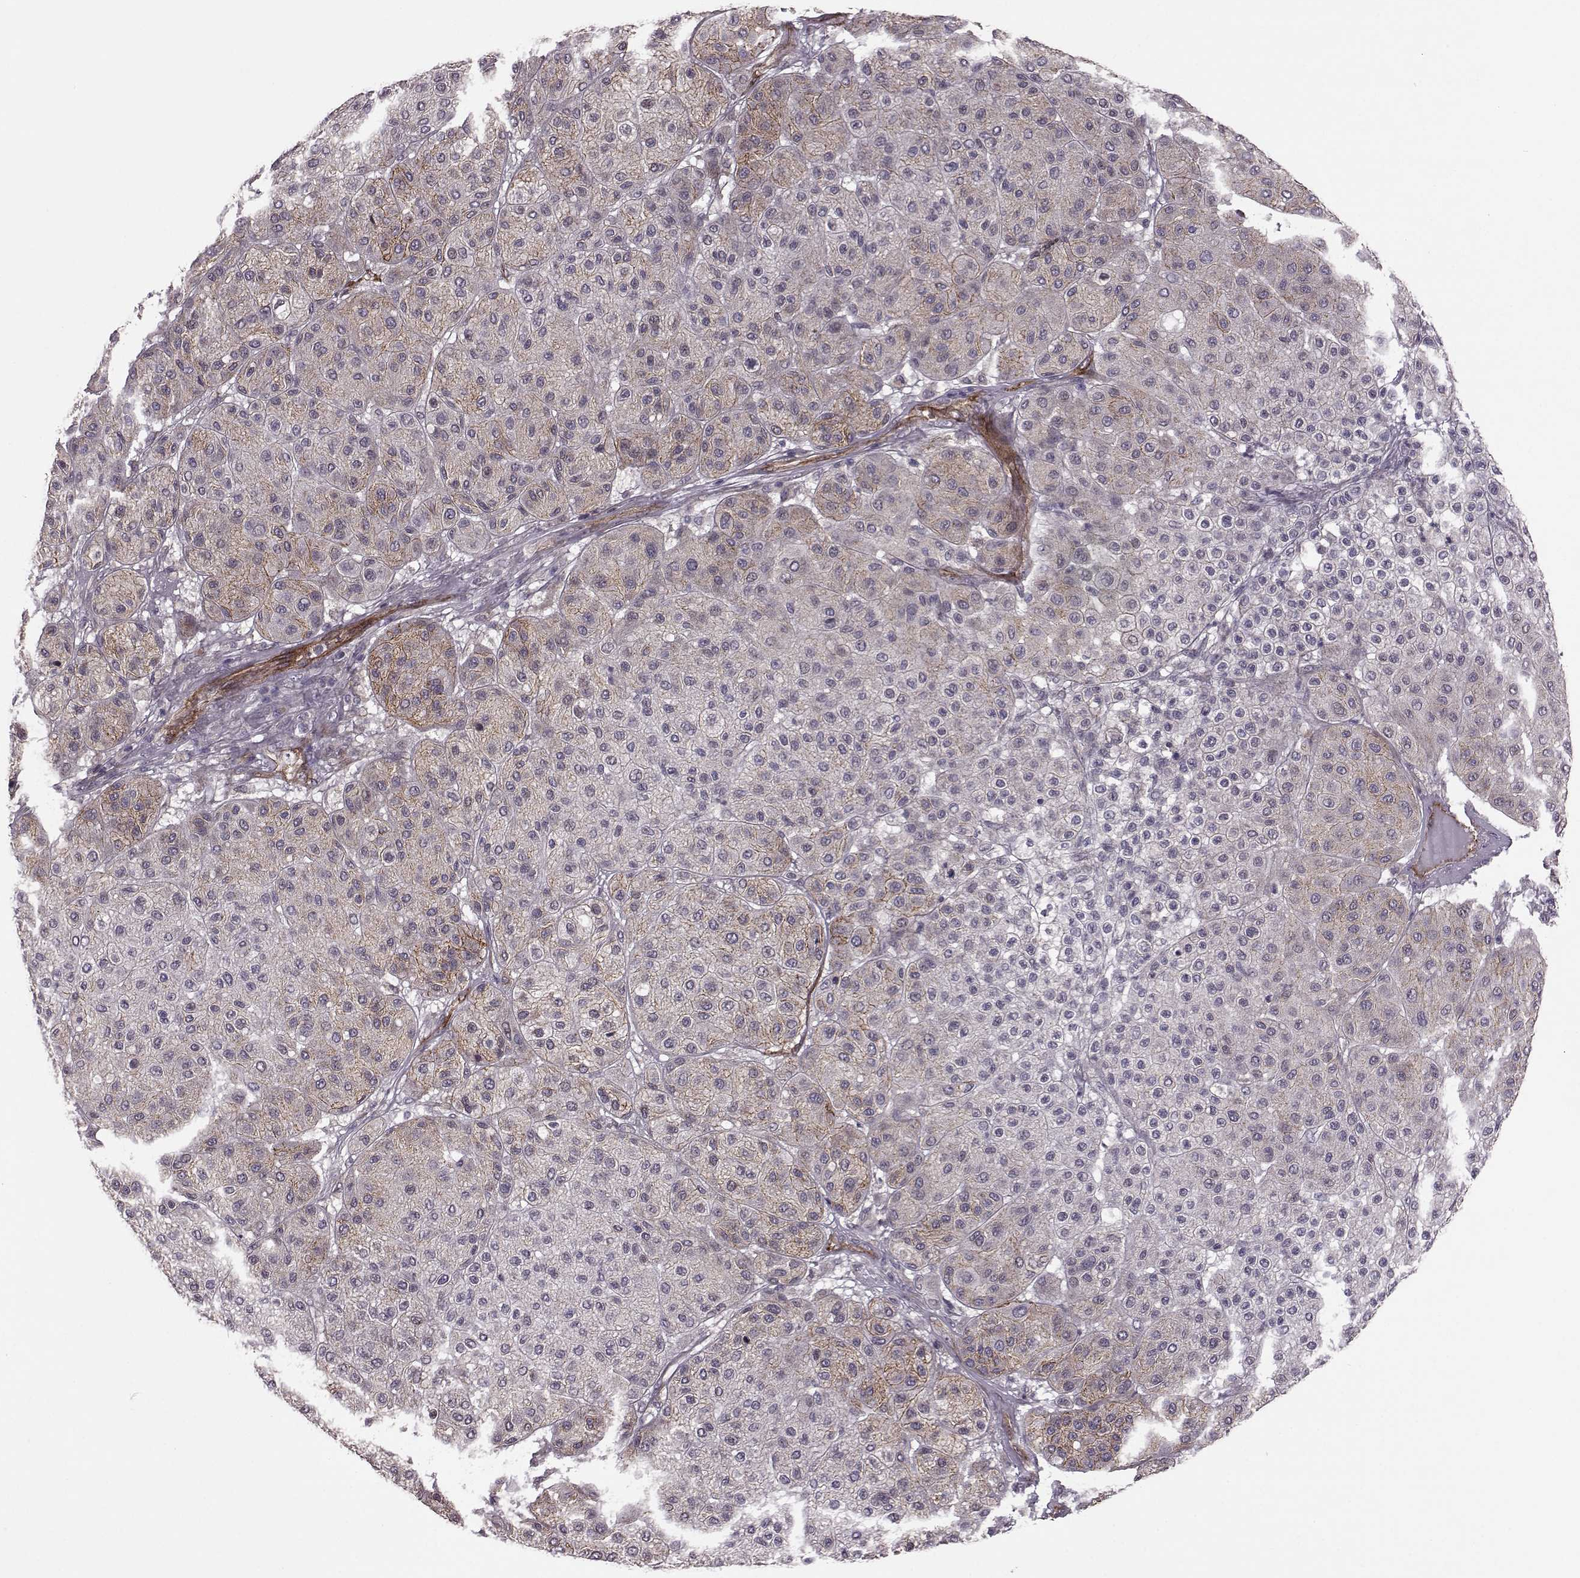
{"staining": {"intensity": "strong", "quantity": "<25%", "location": "cytoplasmic/membranous"}, "tissue": "melanoma", "cell_type": "Tumor cells", "image_type": "cancer", "snomed": [{"axis": "morphology", "description": "Malignant melanoma, Metastatic site"}, {"axis": "topography", "description": "Smooth muscle"}], "caption": "Immunohistochemistry (IHC) photomicrograph of neoplastic tissue: melanoma stained using immunohistochemistry shows medium levels of strong protein expression localized specifically in the cytoplasmic/membranous of tumor cells, appearing as a cytoplasmic/membranous brown color.", "gene": "SYNPO", "patient": {"sex": "male", "age": 41}}